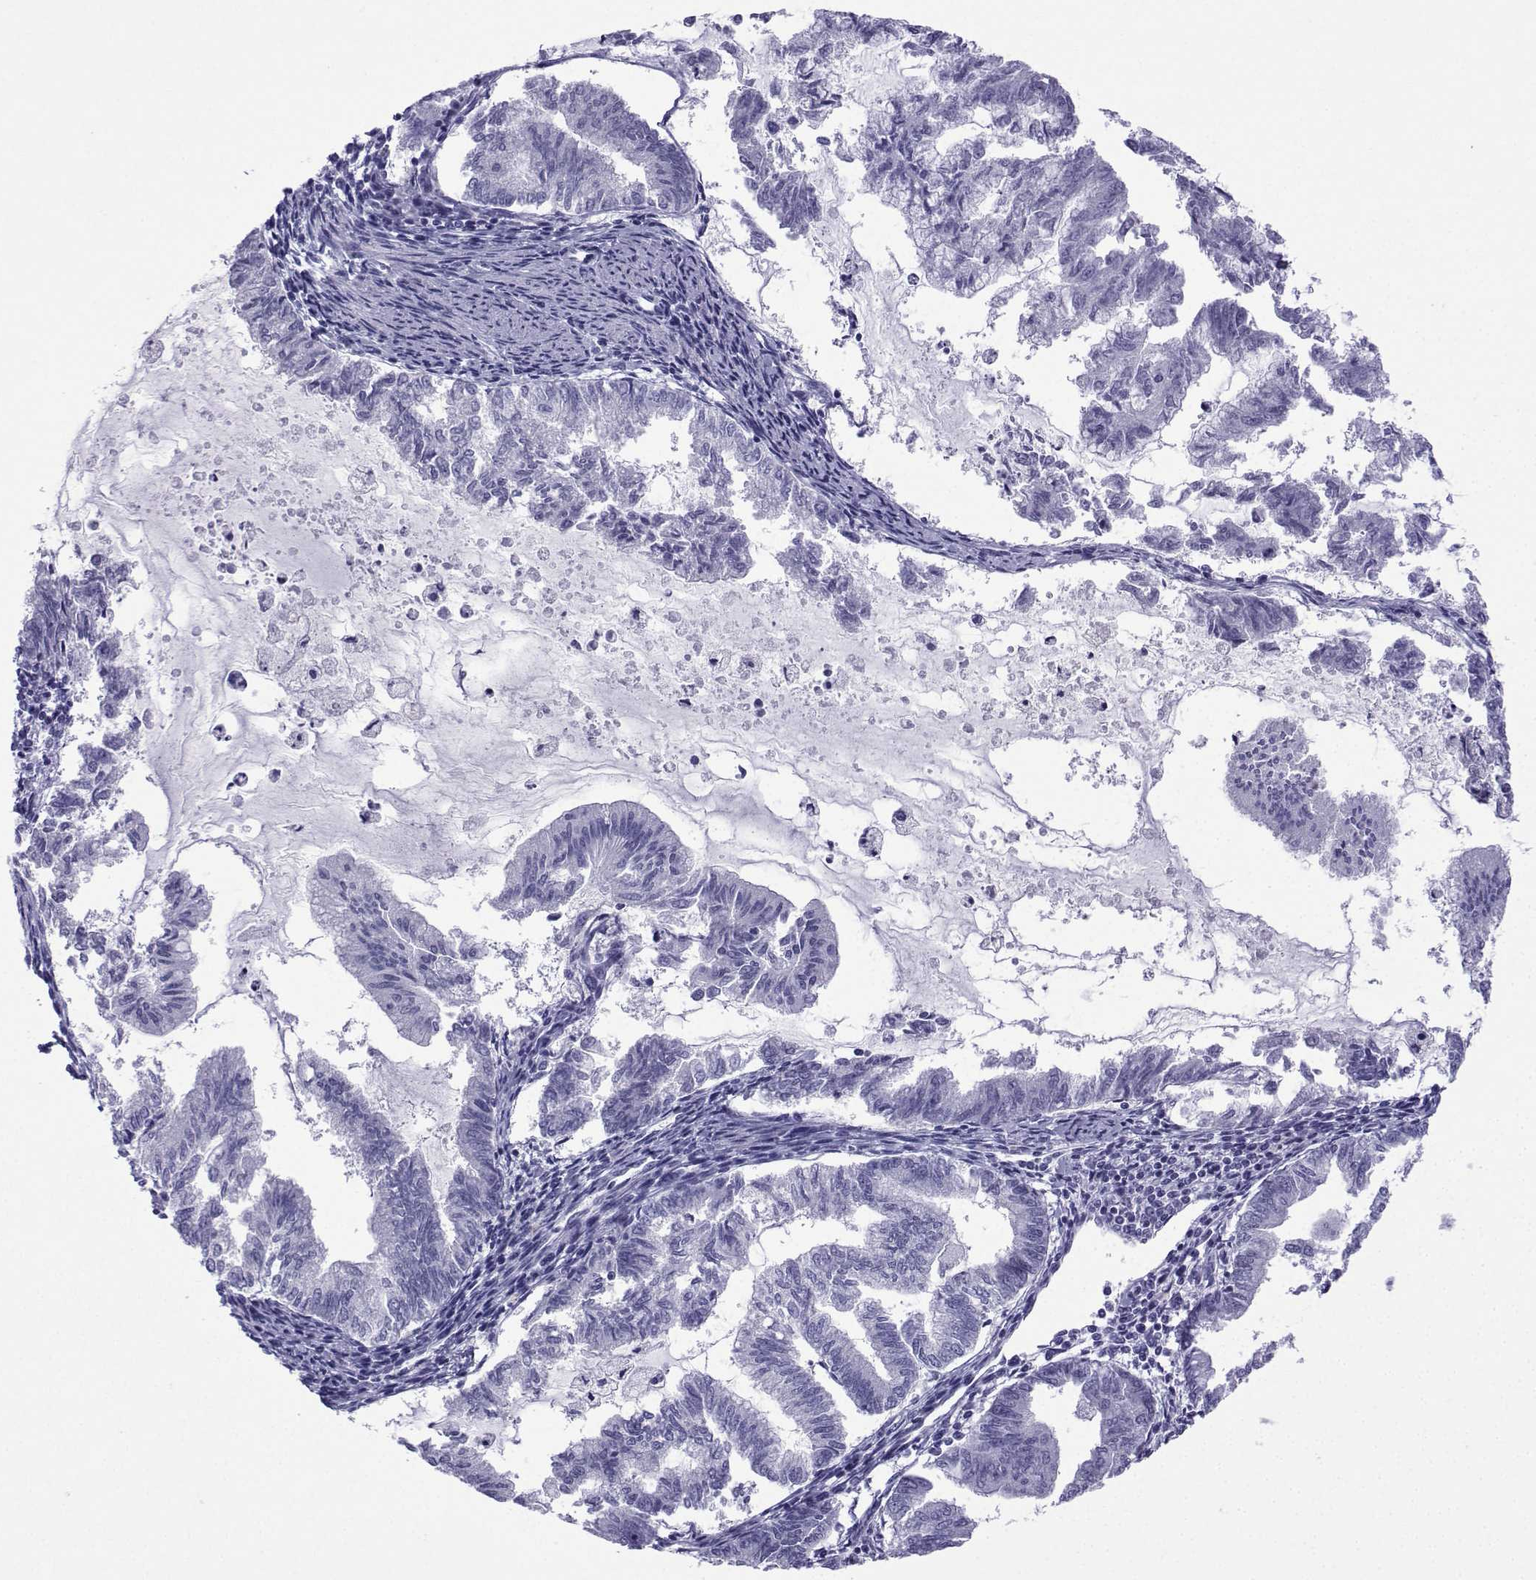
{"staining": {"intensity": "negative", "quantity": "none", "location": "none"}, "tissue": "endometrial cancer", "cell_type": "Tumor cells", "image_type": "cancer", "snomed": [{"axis": "morphology", "description": "Adenocarcinoma, NOS"}, {"axis": "topography", "description": "Endometrium"}], "caption": "Immunohistochemistry image of neoplastic tissue: endometrial cancer stained with DAB (3,3'-diaminobenzidine) exhibits no significant protein expression in tumor cells.", "gene": "TRIM46", "patient": {"sex": "female", "age": 79}}